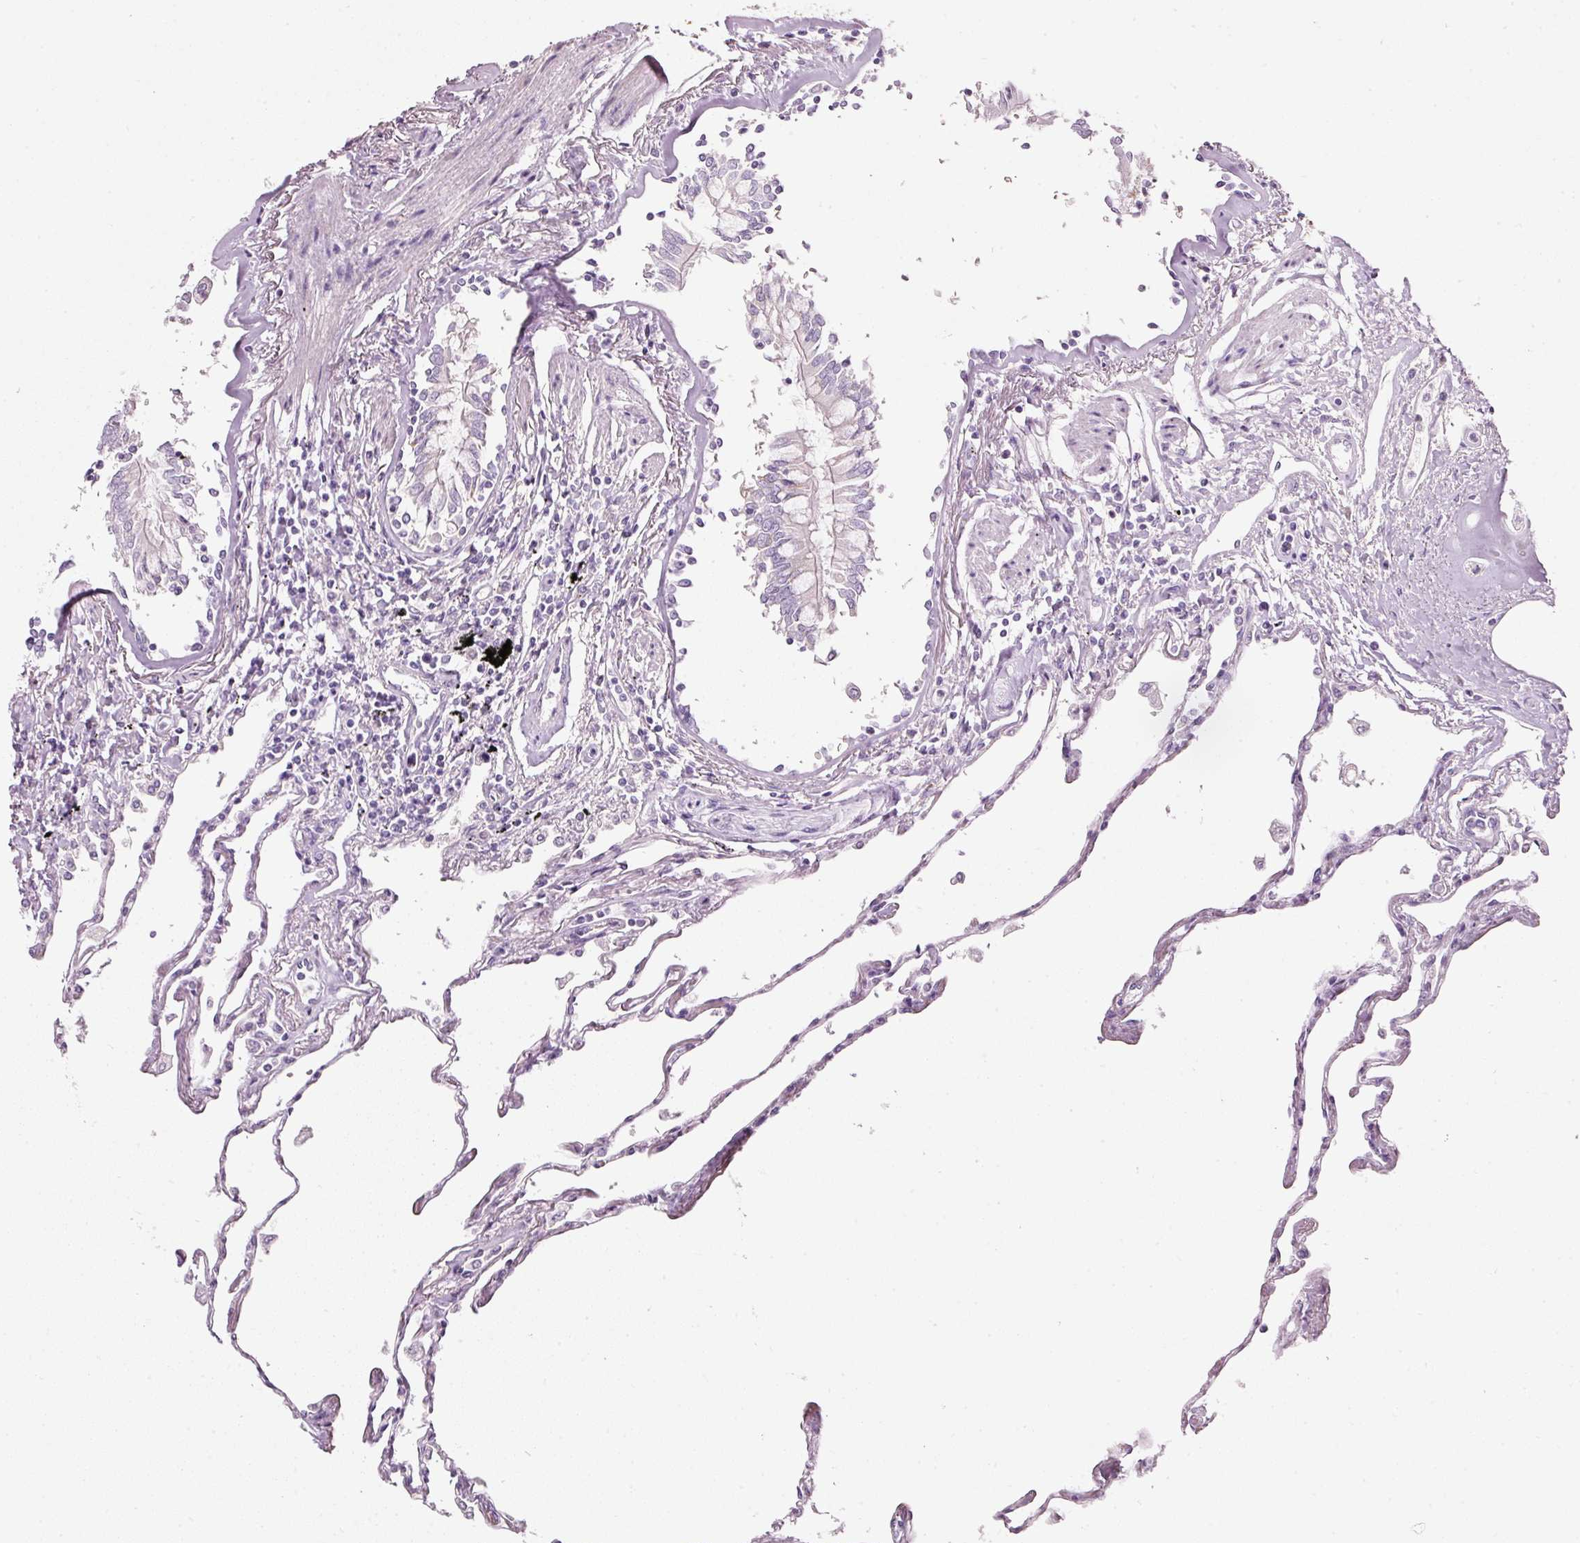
{"staining": {"intensity": "strong", "quantity": "<25%", "location": "cytoplasmic/membranous"}, "tissue": "lung", "cell_type": "Alveolar cells", "image_type": "normal", "snomed": [{"axis": "morphology", "description": "Normal tissue, NOS"}, {"axis": "topography", "description": "Lung"}], "caption": "Lung stained with DAB IHC exhibits medium levels of strong cytoplasmic/membranous positivity in about <25% of alveolar cells. (Stains: DAB in brown, nuclei in blue, Microscopy: brightfield microscopy at high magnification).", "gene": "PDXDC1", "patient": {"sex": "female", "age": 67}}